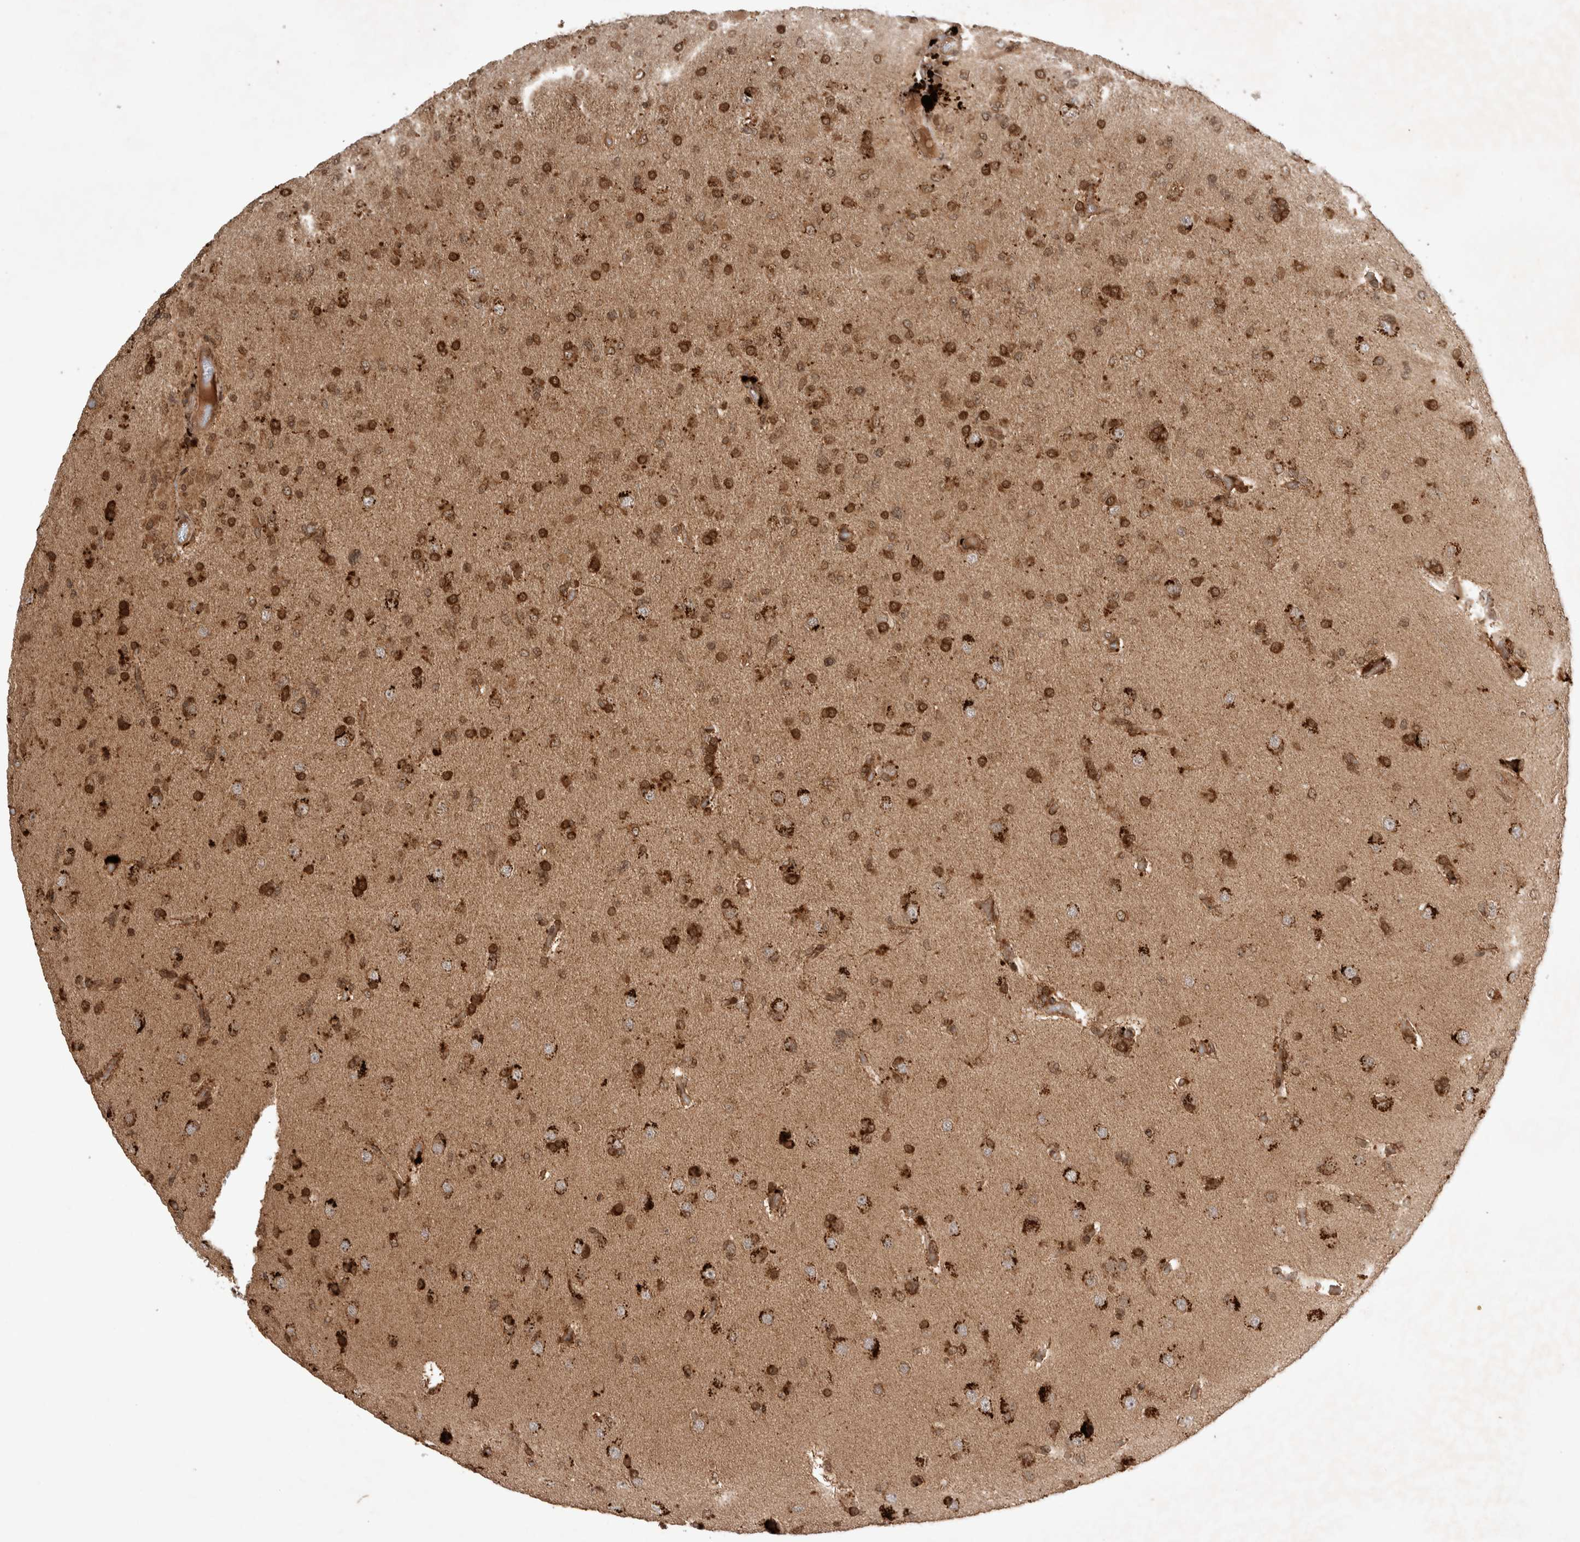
{"staining": {"intensity": "strong", "quantity": ">75%", "location": "cytoplasmic/membranous"}, "tissue": "glioma", "cell_type": "Tumor cells", "image_type": "cancer", "snomed": [{"axis": "morphology", "description": "Glioma, malignant, High grade"}, {"axis": "topography", "description": "Cerebral cortex"}], "caption": "Protein positivity by IHC exhibits strong cytoplasmic/membranous expression in approximately >75% of tumor cells in glioma. The staining was performed using DAB (3,3'-diaminobenzidine), with brown indicating positive protein expression. Nuclei are stained blue with hematoxylin.", "gene": "FAM221A", "patient": {"sex": "female", "age": 36}}